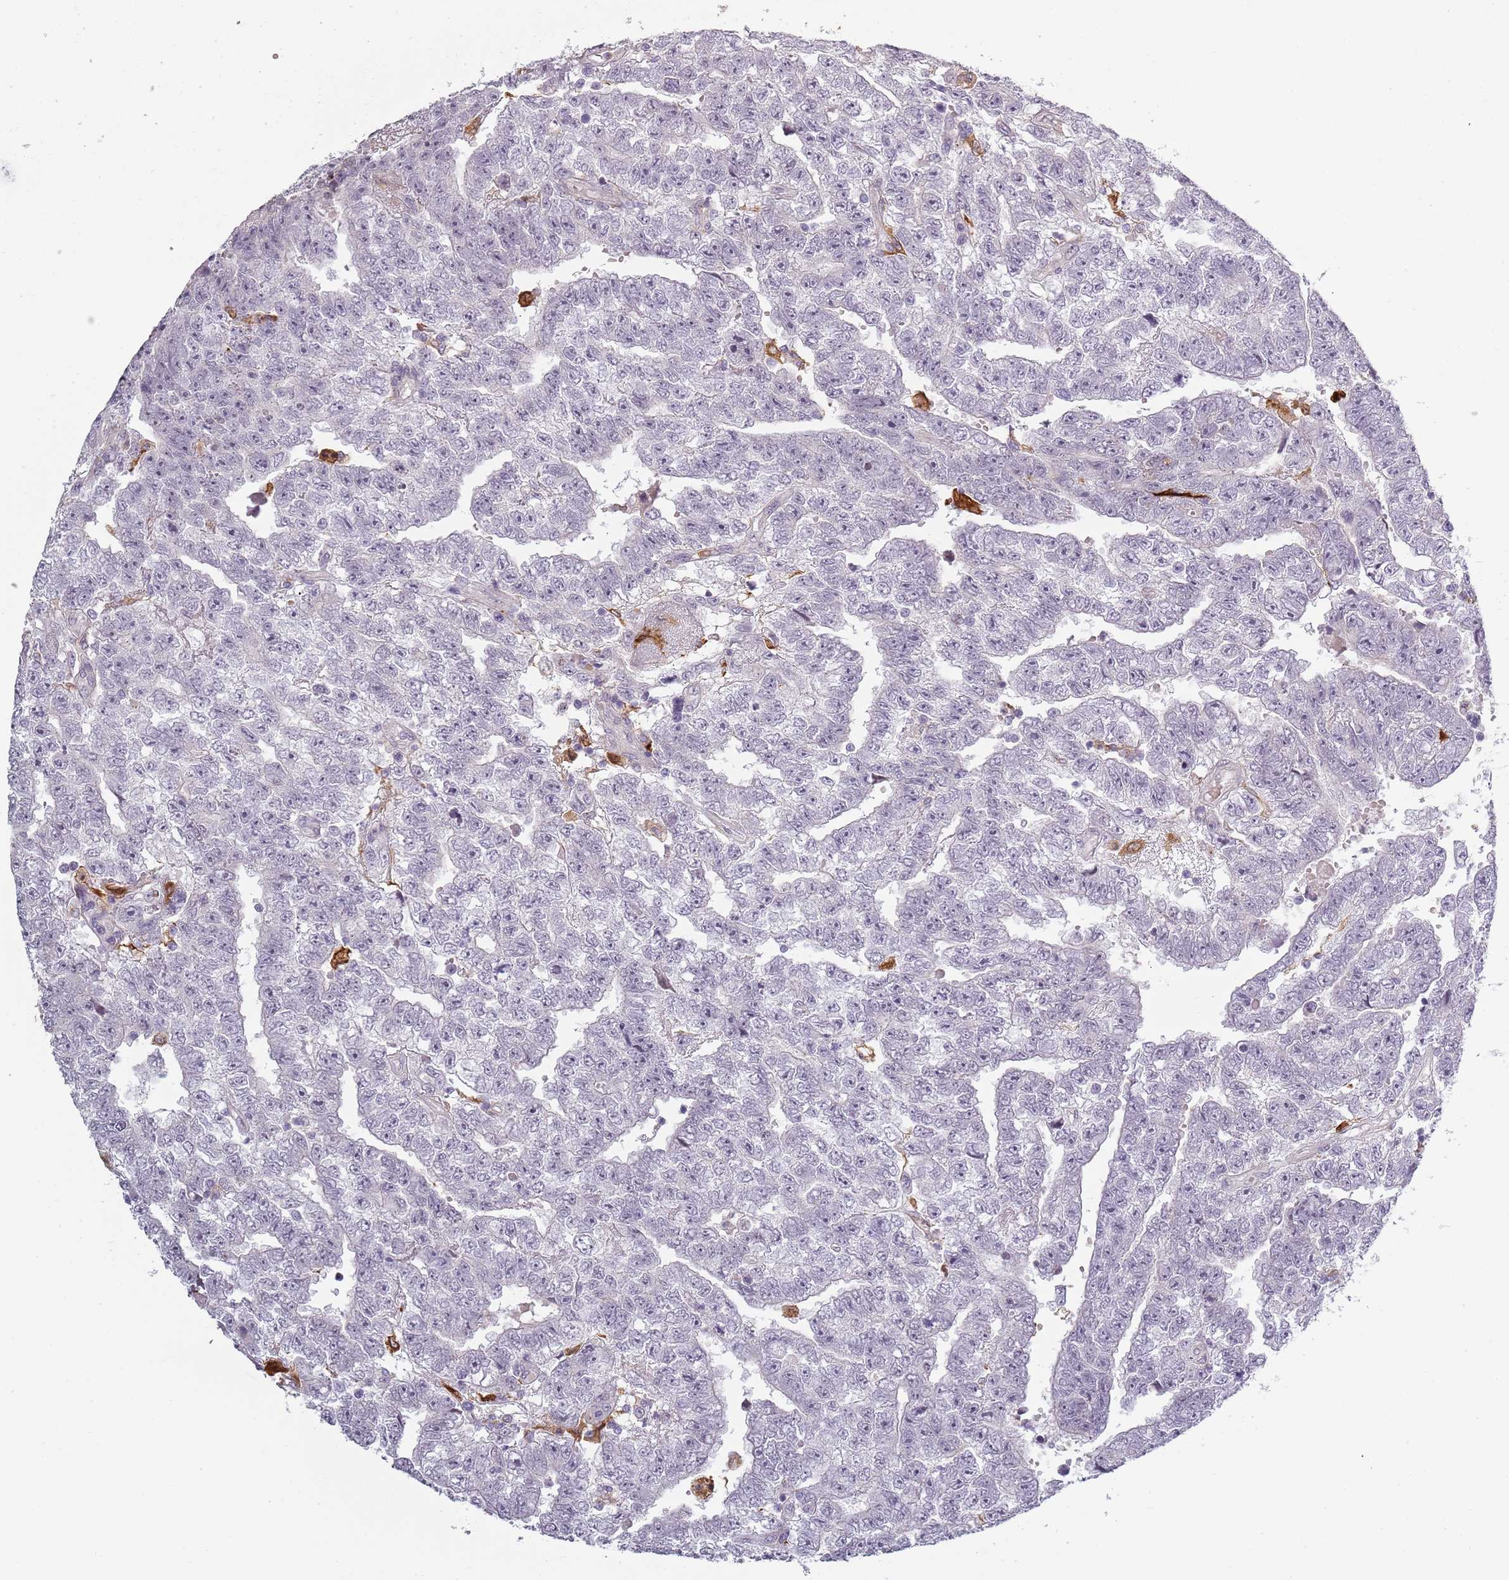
{"staining": {"intensity": "negative", "quantity": "none", "location": "none"}, "tissue": "testis cancer", "cell_type": "Tumor cells", "image_type": "cancer", "snomed": [{"axis": "morphology", "description": "Carcinoma, Embryonal, NOS"}, {"axis": "topography", "description": "Testis"}], "caption": "Tumor cells are negative for protein expression in human embryonal carcinoma (testis).", "gene": "CC2D2B", "patient": {"sex": "male", "age": 25}}